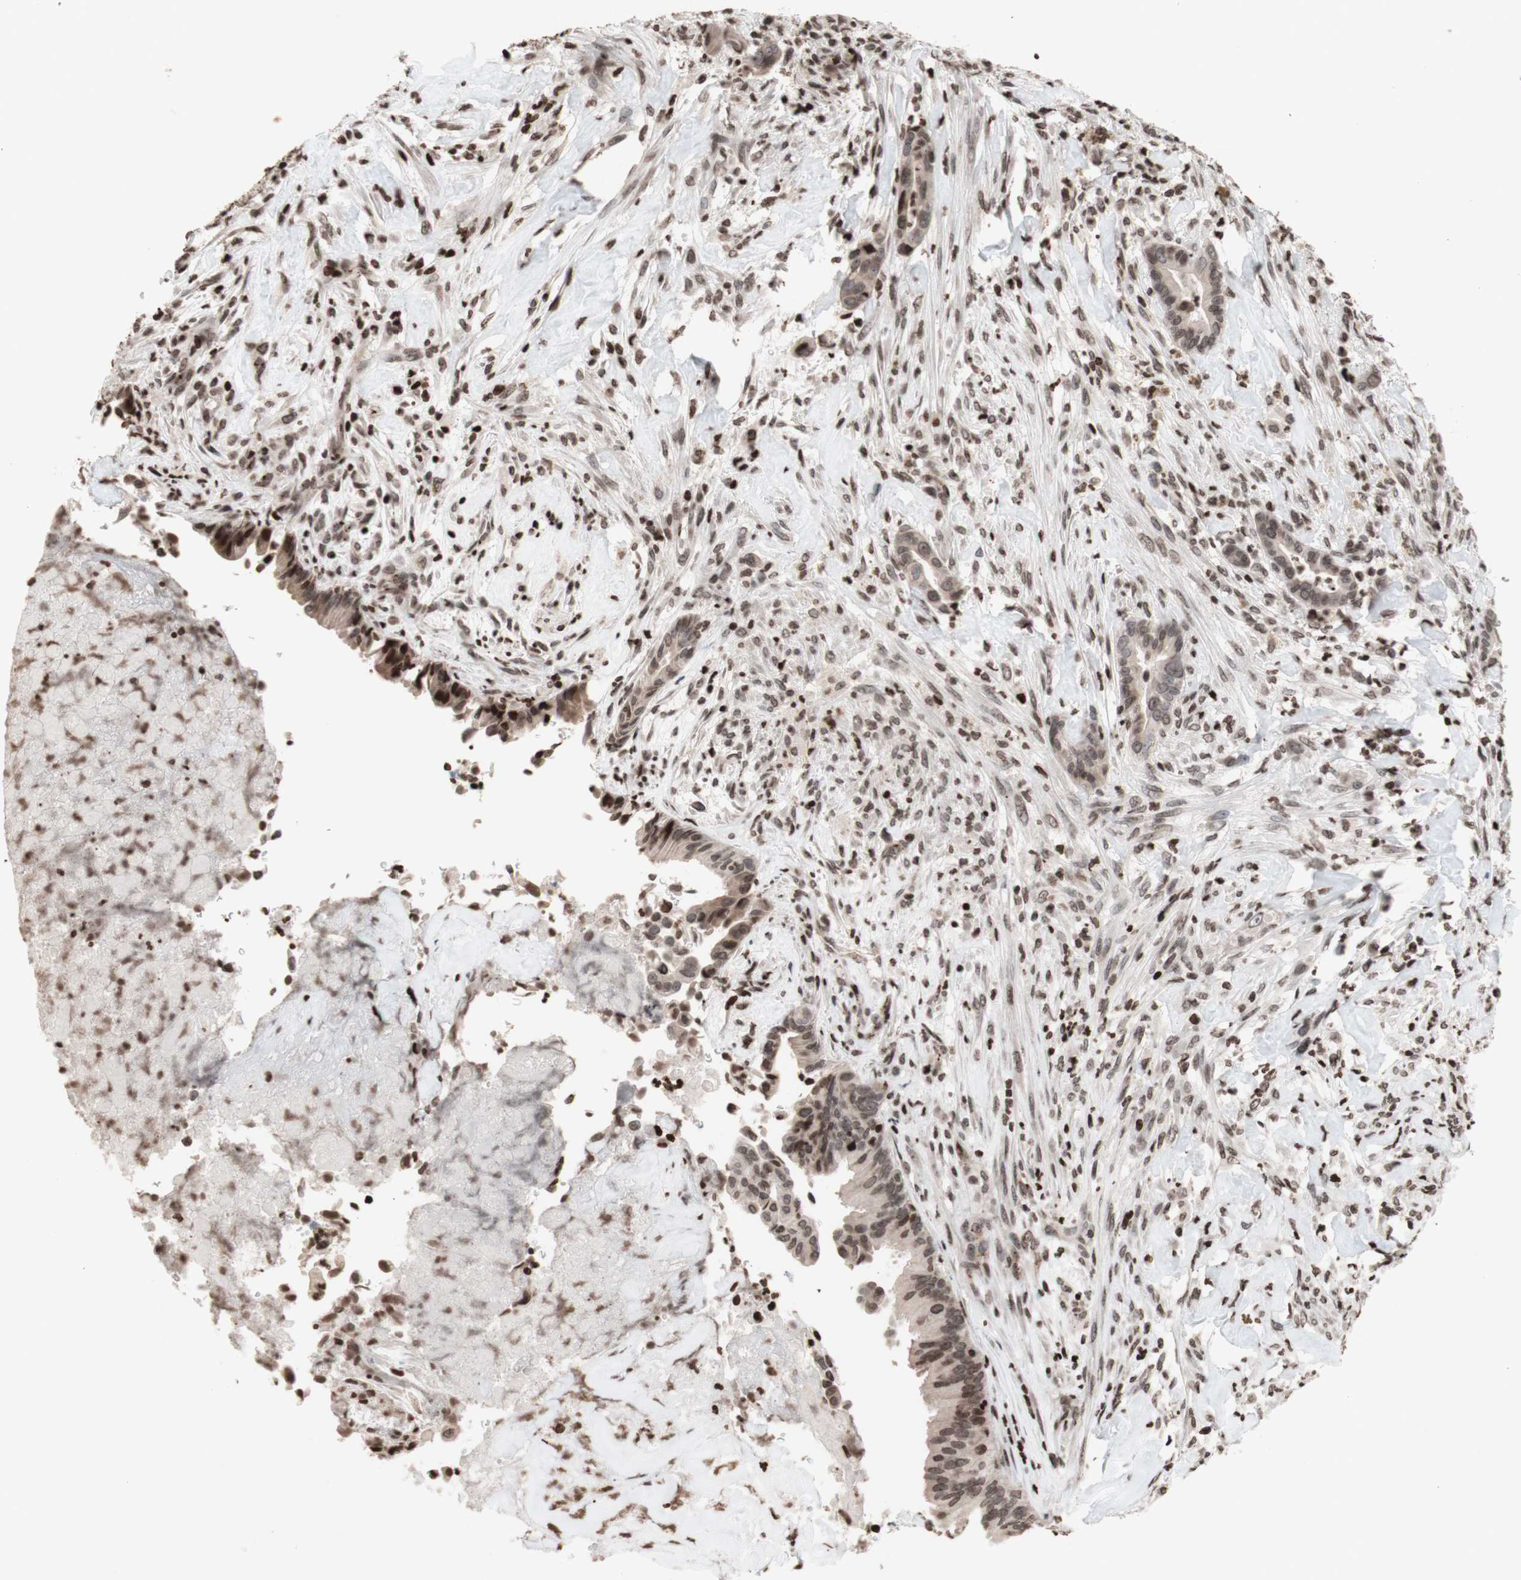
{"staining": {"intensity": "weak", "quantity": "25%-75%", "location": "nuclear"}, "tissue": "liver cancer", "cell_type": "Tumor cells", "image_type": "cancer", "snomed": [{"axis": "morphology", "description": "Cholangiocarcinoma"}, {"axis": "topography", "description": "Liver"}], "caption": "Immunohistochemical staining of liver cancer exhibits low levels of weak nuclear protein expression in about 25%-75% of tumor cells.", "gene": "NCAPD2", "patient": {"sex": "female", "age": 67}}